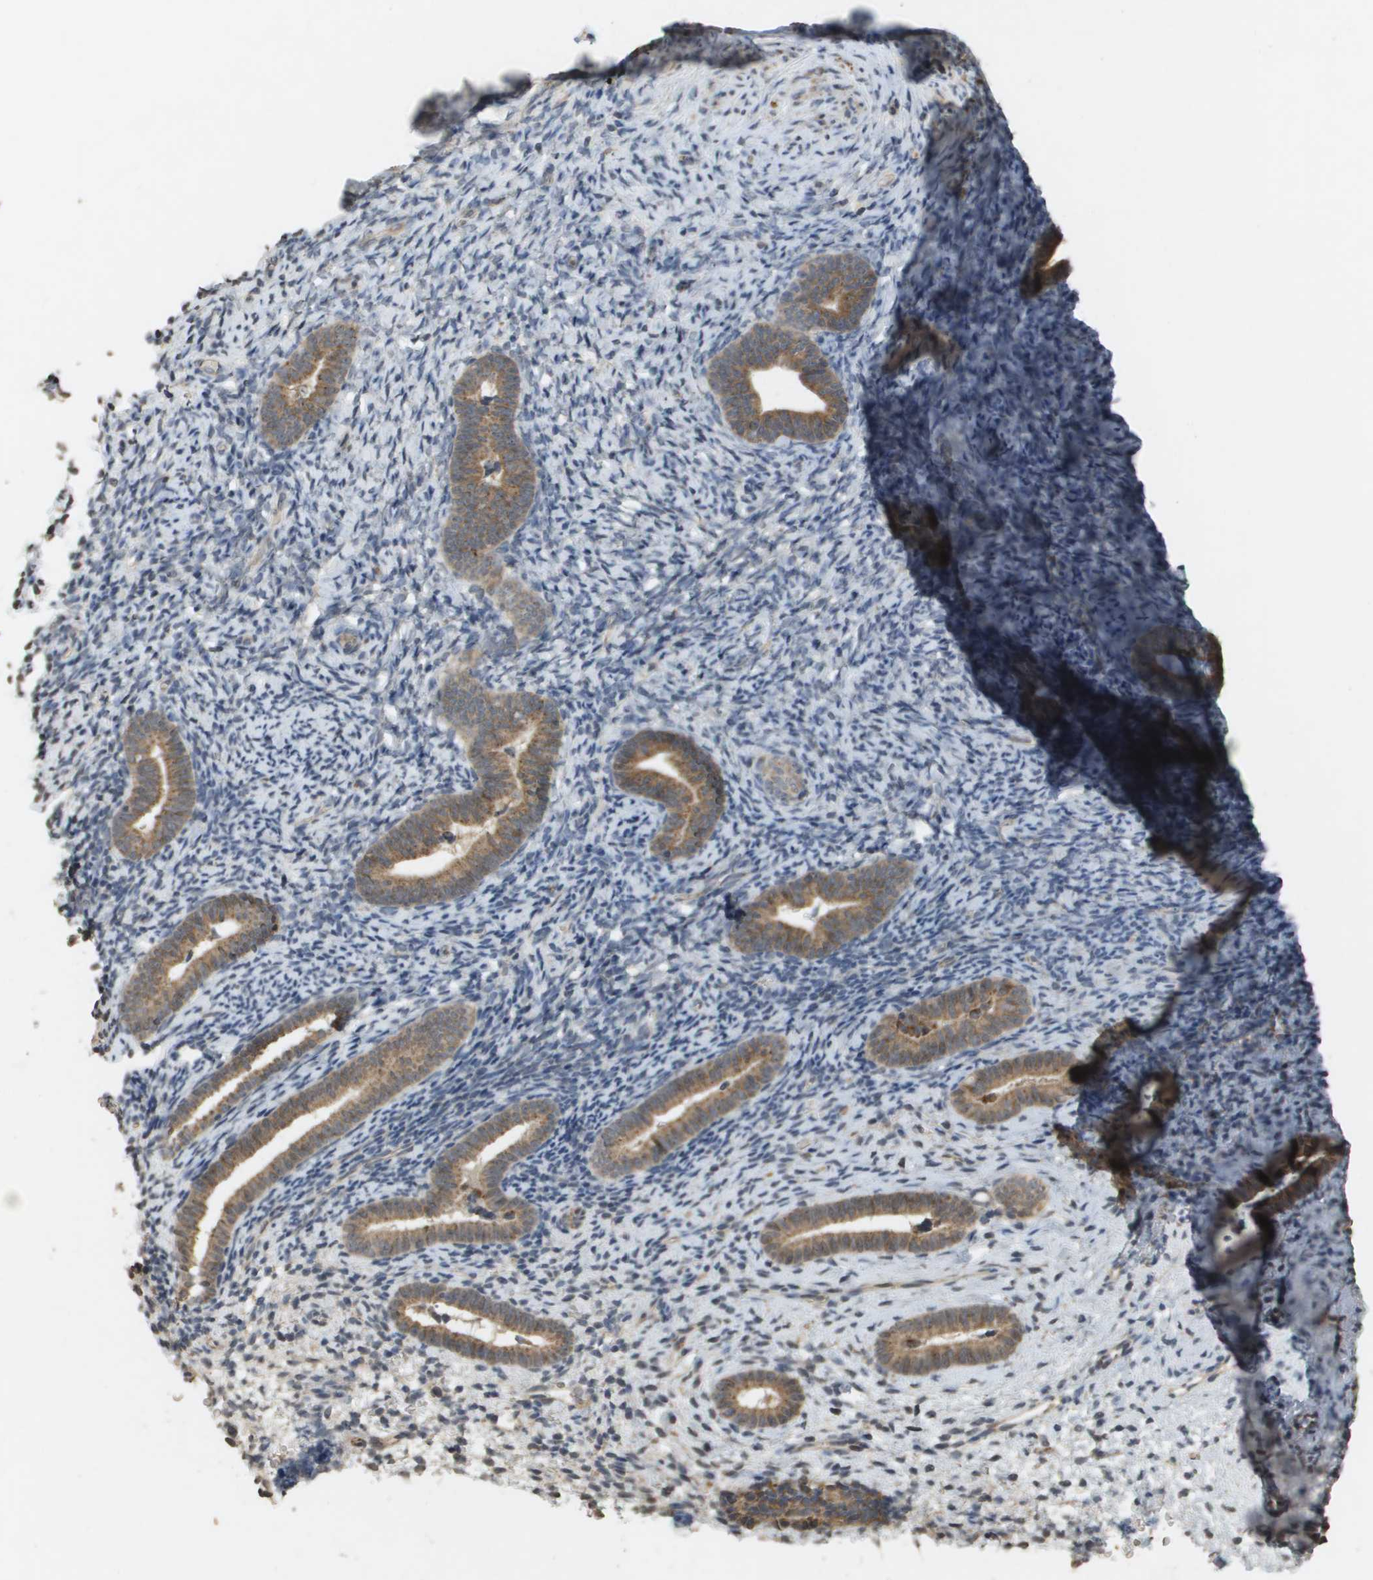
{"staining": {"intensity": "negative", "quantity": "none", "location": "none"}, "tissue": "endometrium", "cell_type": "Cells in endometrial stroma", "image_type": "normal", "snomed": [{"axis": "morphology", "description": "Normal tissue, NOS"}, {"axis": "topography", "description": "Endometrium"}], "caption": "This is an immunohistochemistry image of unremarkable human endometrium. There is no staining in cells in endometrial stroma.", "gene": "RAB21", "patient": {"sex": "female", "age": 51}}